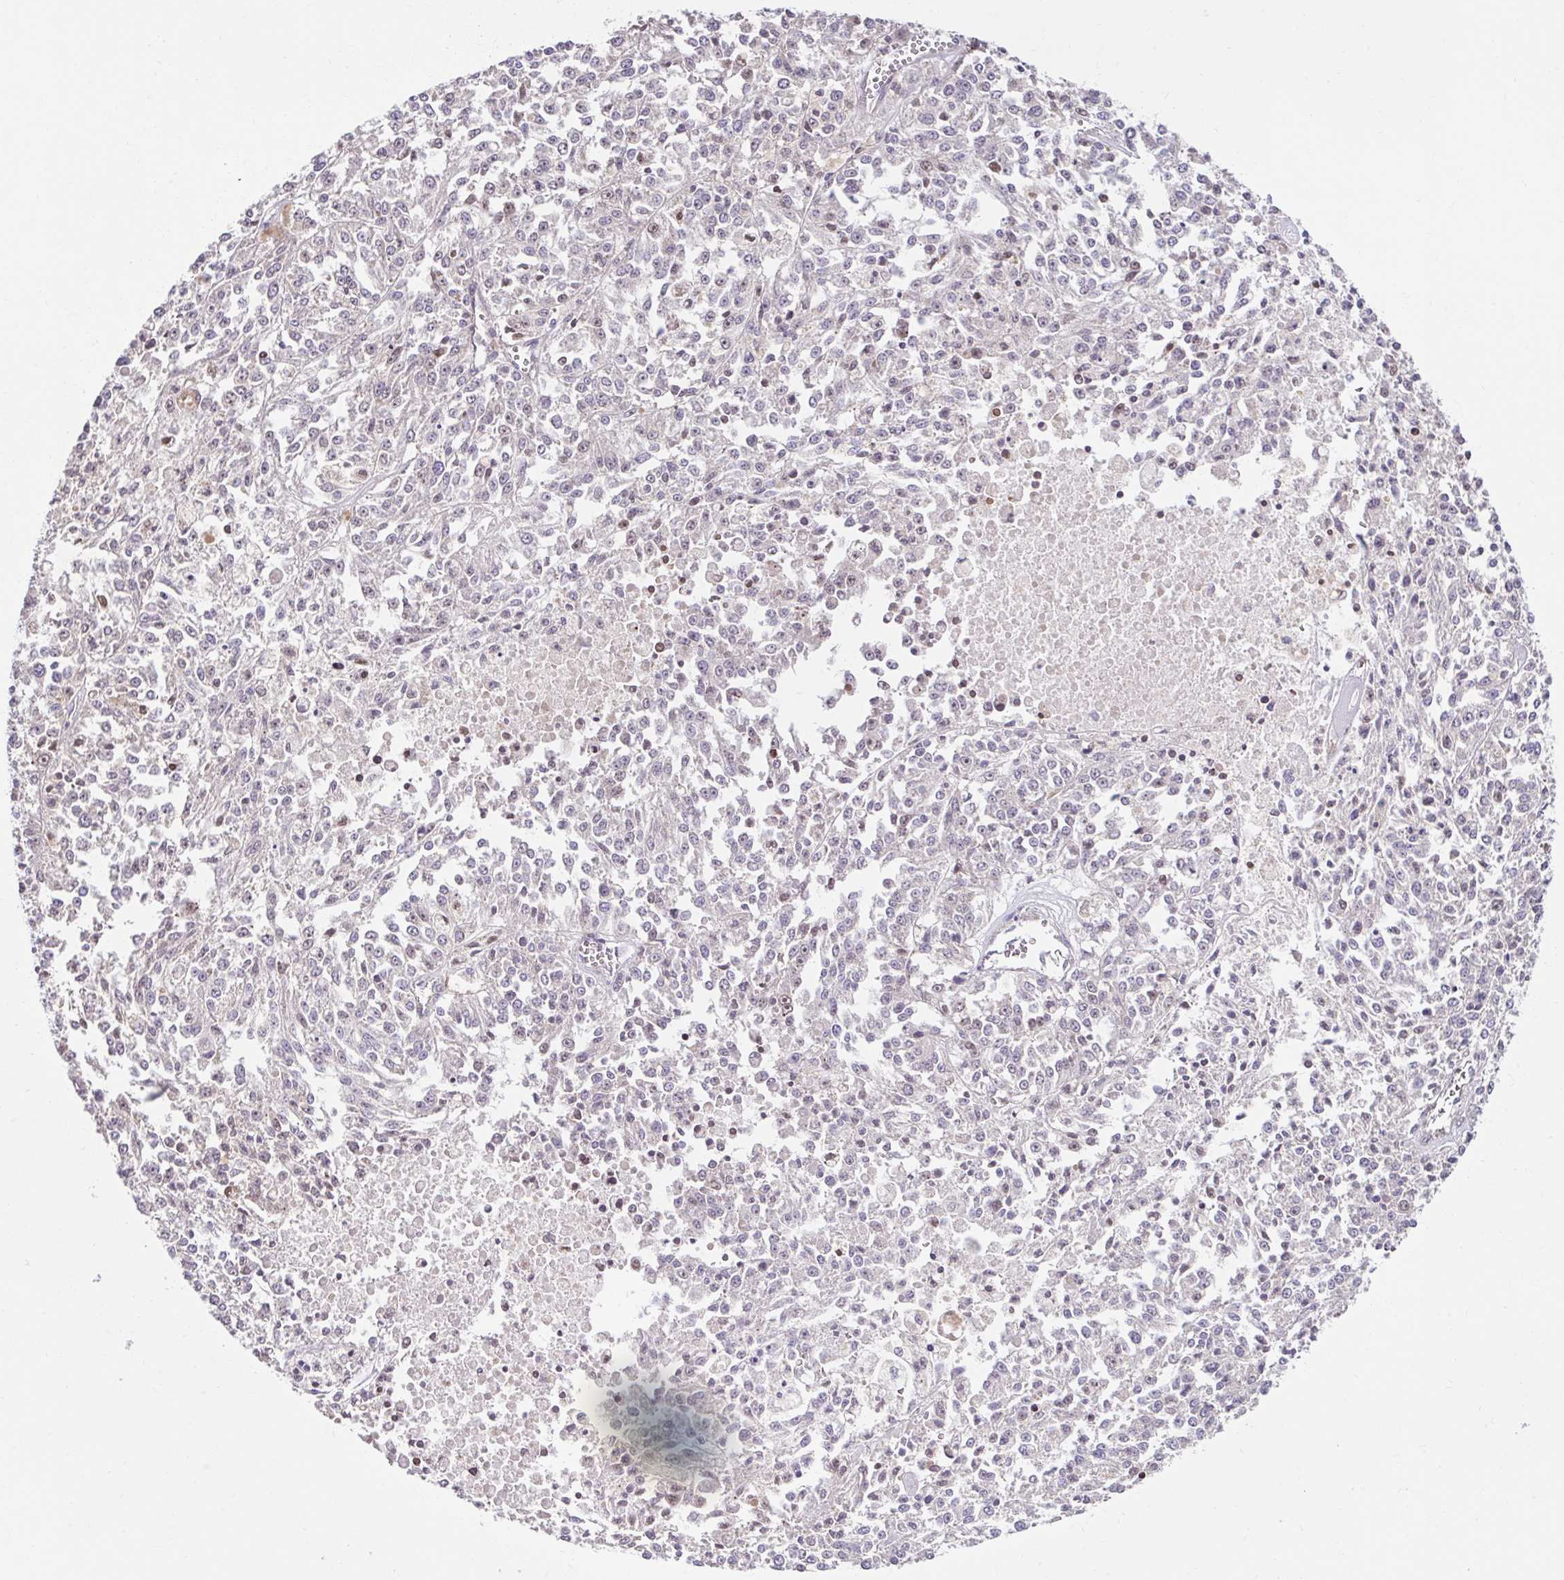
{"staining": {"intensity": "negative", "quantity": "none", "location": "none"}, "tissue": "melanoma", "cell_type": "Tumor cells", "image_type": "cancer", "snomed": [{"axis": "morphology", "description": "Malignant melanoma, NOS"}, {"axis": "topography", "description": "Skin"}], "caption": "There is no significant expression in tumor cells of malignant melanoma.", "gene": "NT5C1B", "patient": {"sex": "female", "age": 64}}